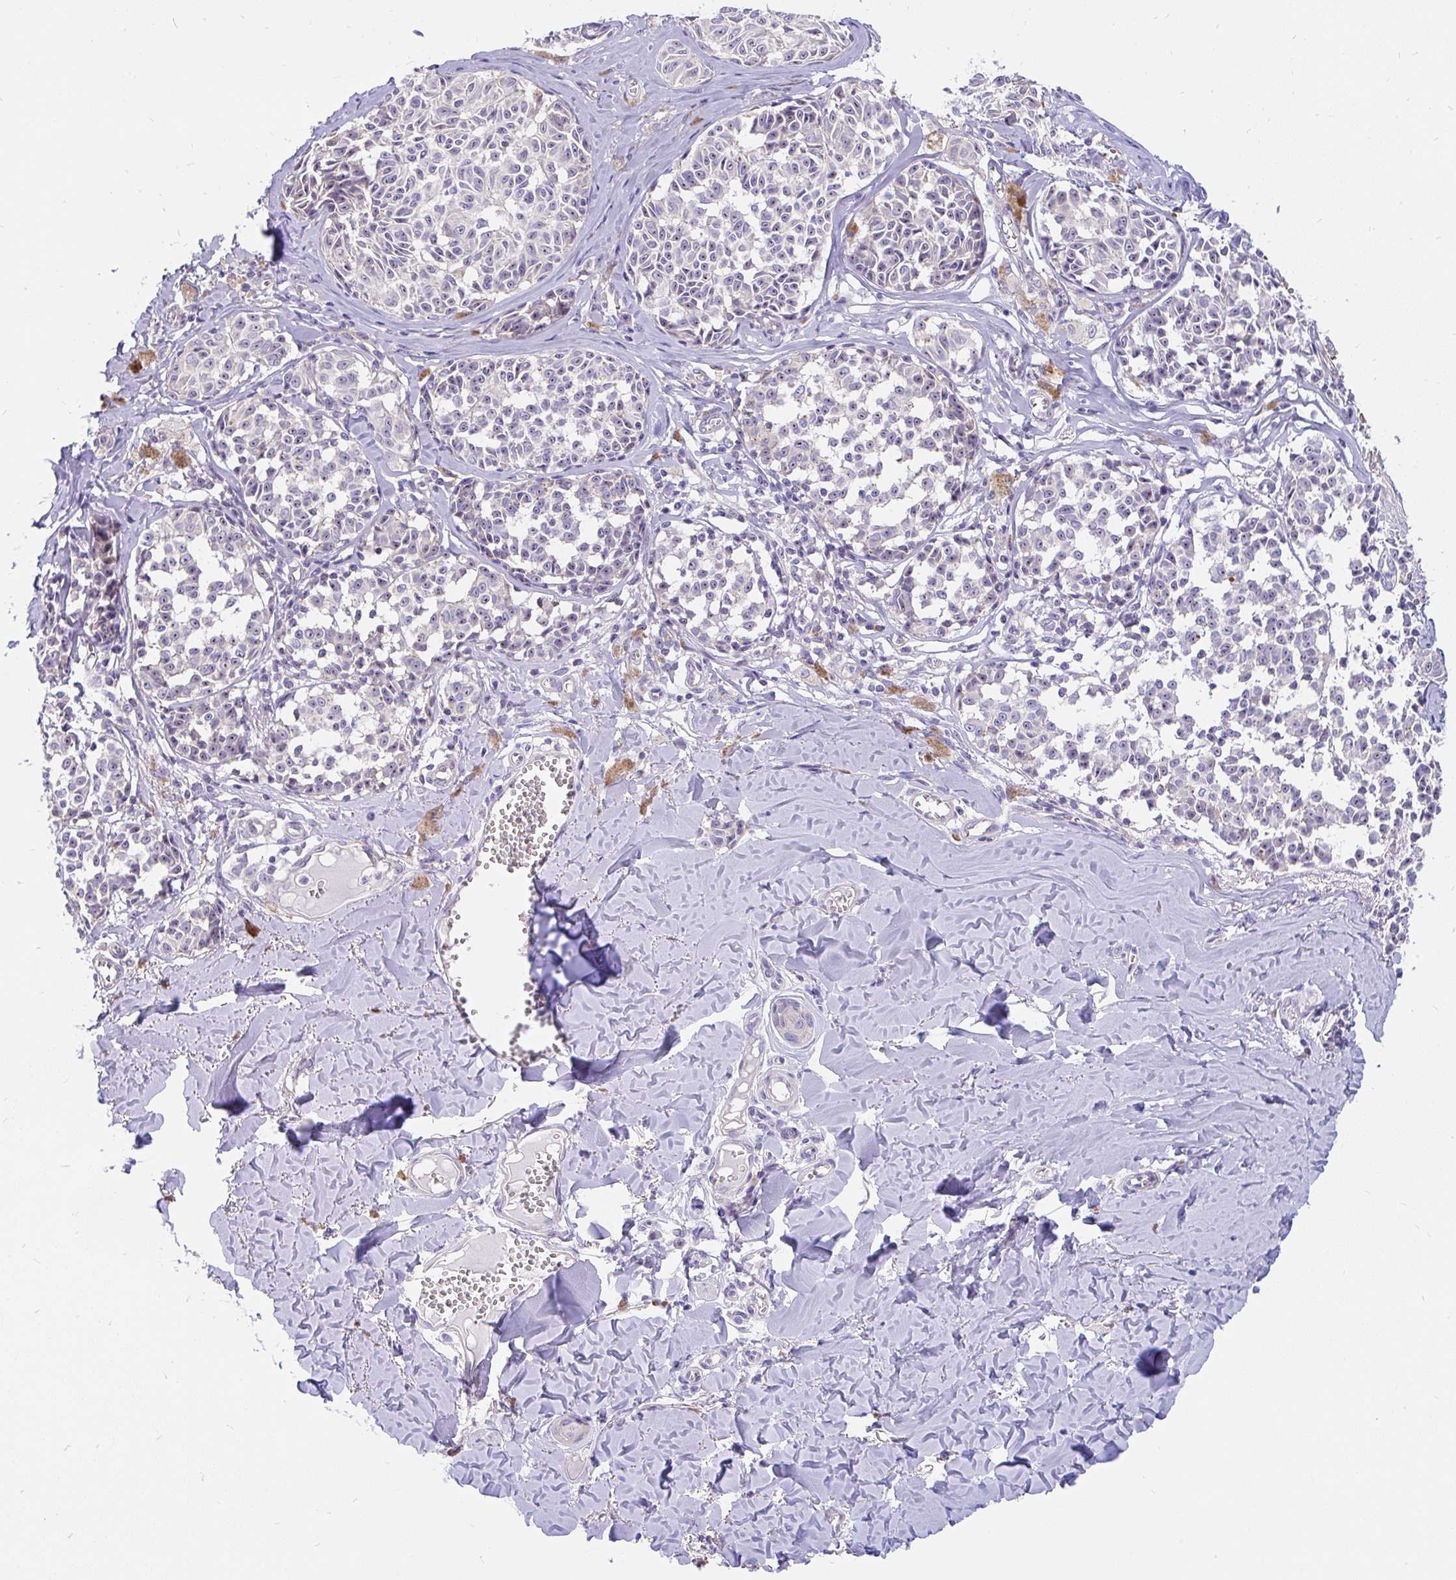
{"staining": {"intensity": "negative", "quantity": "none", "location": "none"}, "tissue": "melanoma", "cell_type": "Tumor cells", "image_type": "cancer", "snomed": [{"axis": "morphology", "description": "Malignant melanoma, NOS"}, {"axis": "topography", "description": "Skin"}], "caption": "Immunohistochemistry (IHC) histopathology image of human melanoma stained for a protein (brown), which reveals no expression in tumor cells.", "gene": "LRRC26", "patient": {"sex": "female", "age": 43}}